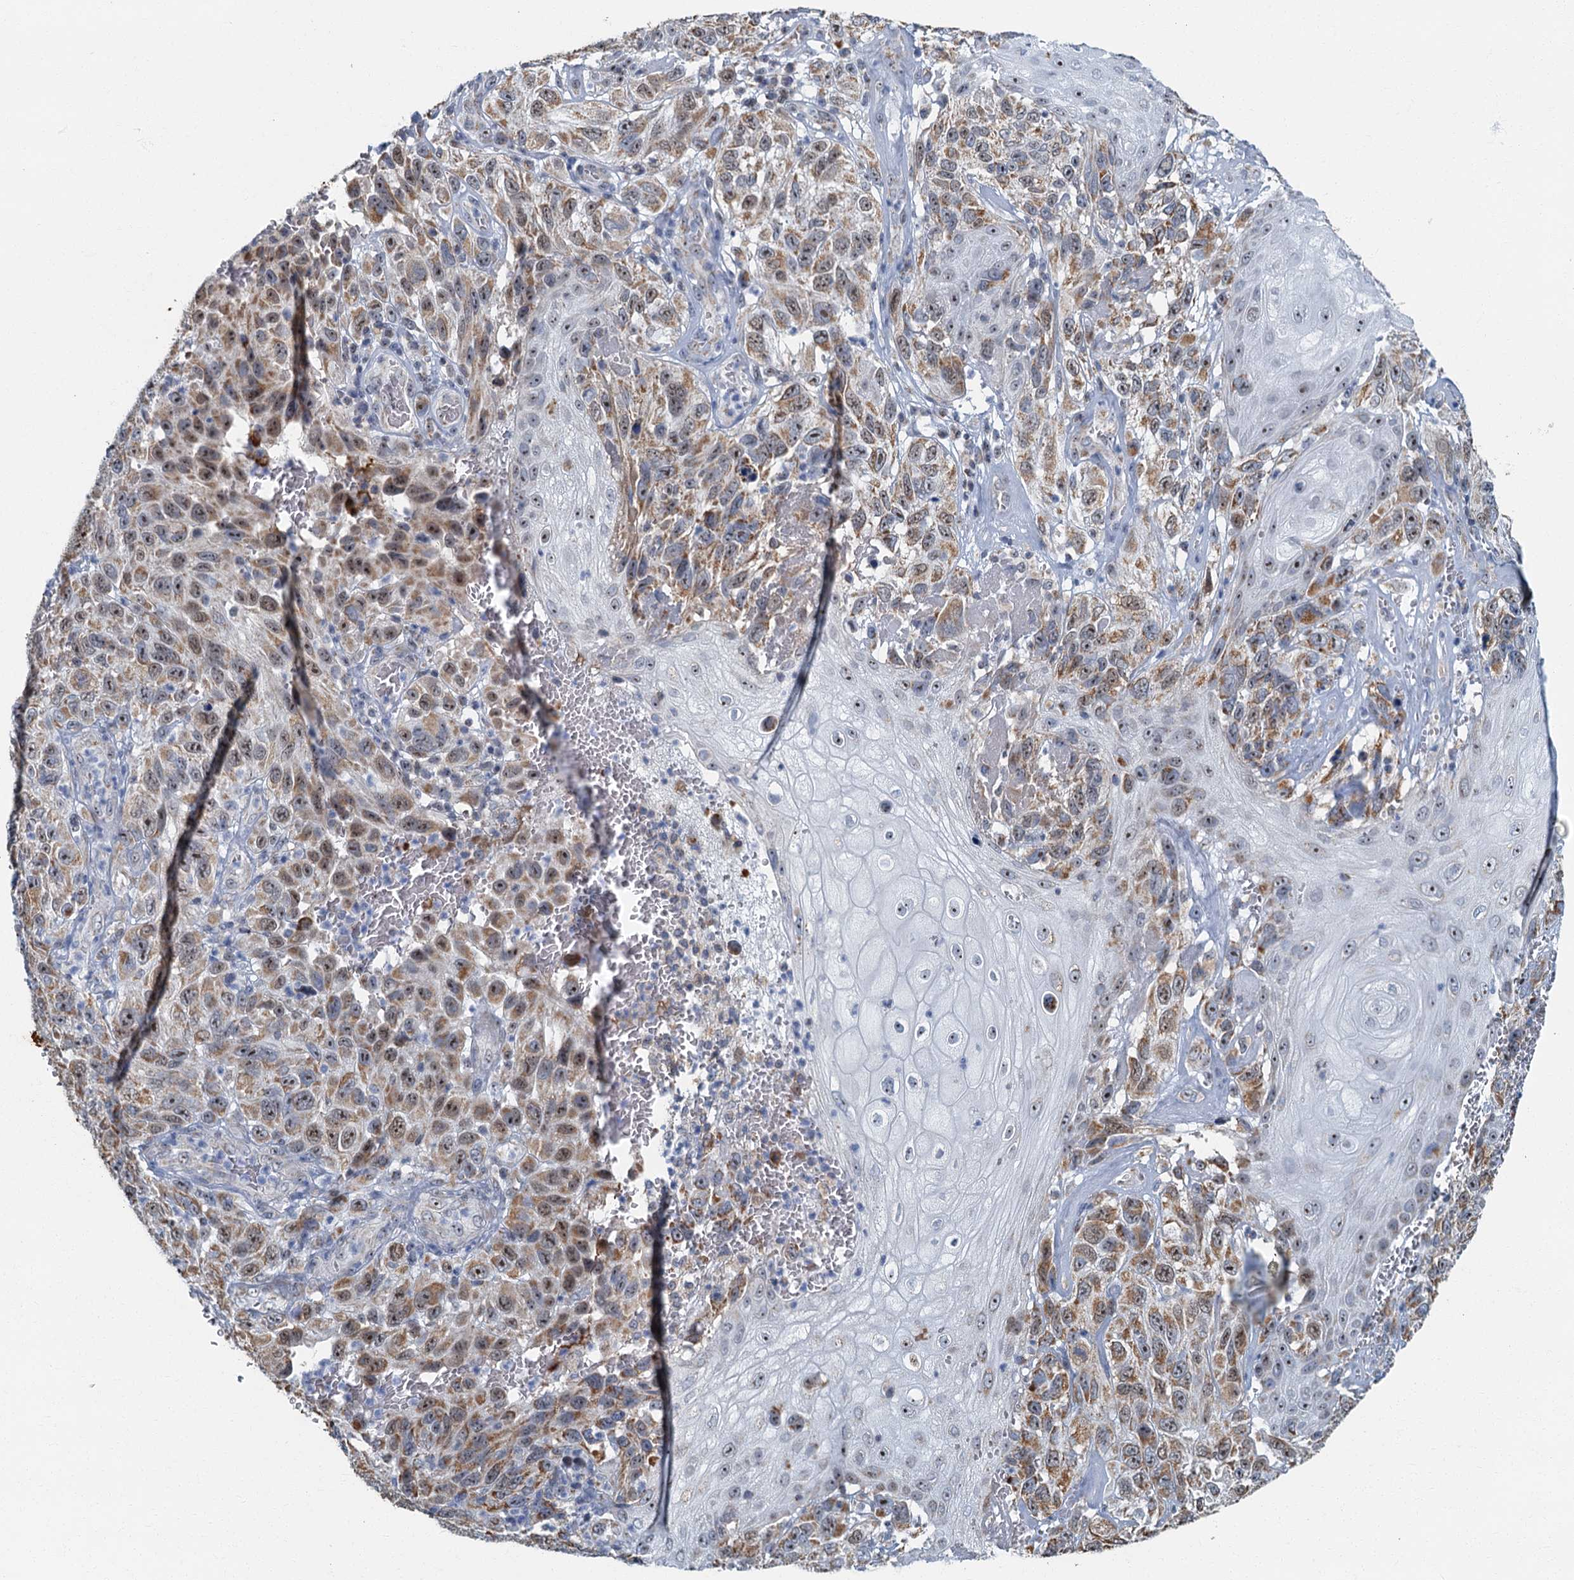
{"staining": {"intensity": "moderate", "quantity": ">75%", "location": "cytoplasmic/membranous,nuclear"}, "tissue": "melanoma", "cell_type": "Tumor cells", "image_type": "cancer", "snomed": [{"axis": "morphology", "description": "Normal tissue, NOS"}, {"axis": "morphology", "description": "Malignant melanoma, NOS"}, {"axis": "topography", "description": "Skin"}], "caption": "Malignant melanoma stained for a protein reveals moderate cytoplasmic/membranous and nuclear positivity in tumor cells. The staining is performed using DAB brown chromogen to label protein expression. The nuclei are counter-stained blue using hematoxylin.", "gene": "RAD9B", "patient": {"sex": "female", "age": 96}}